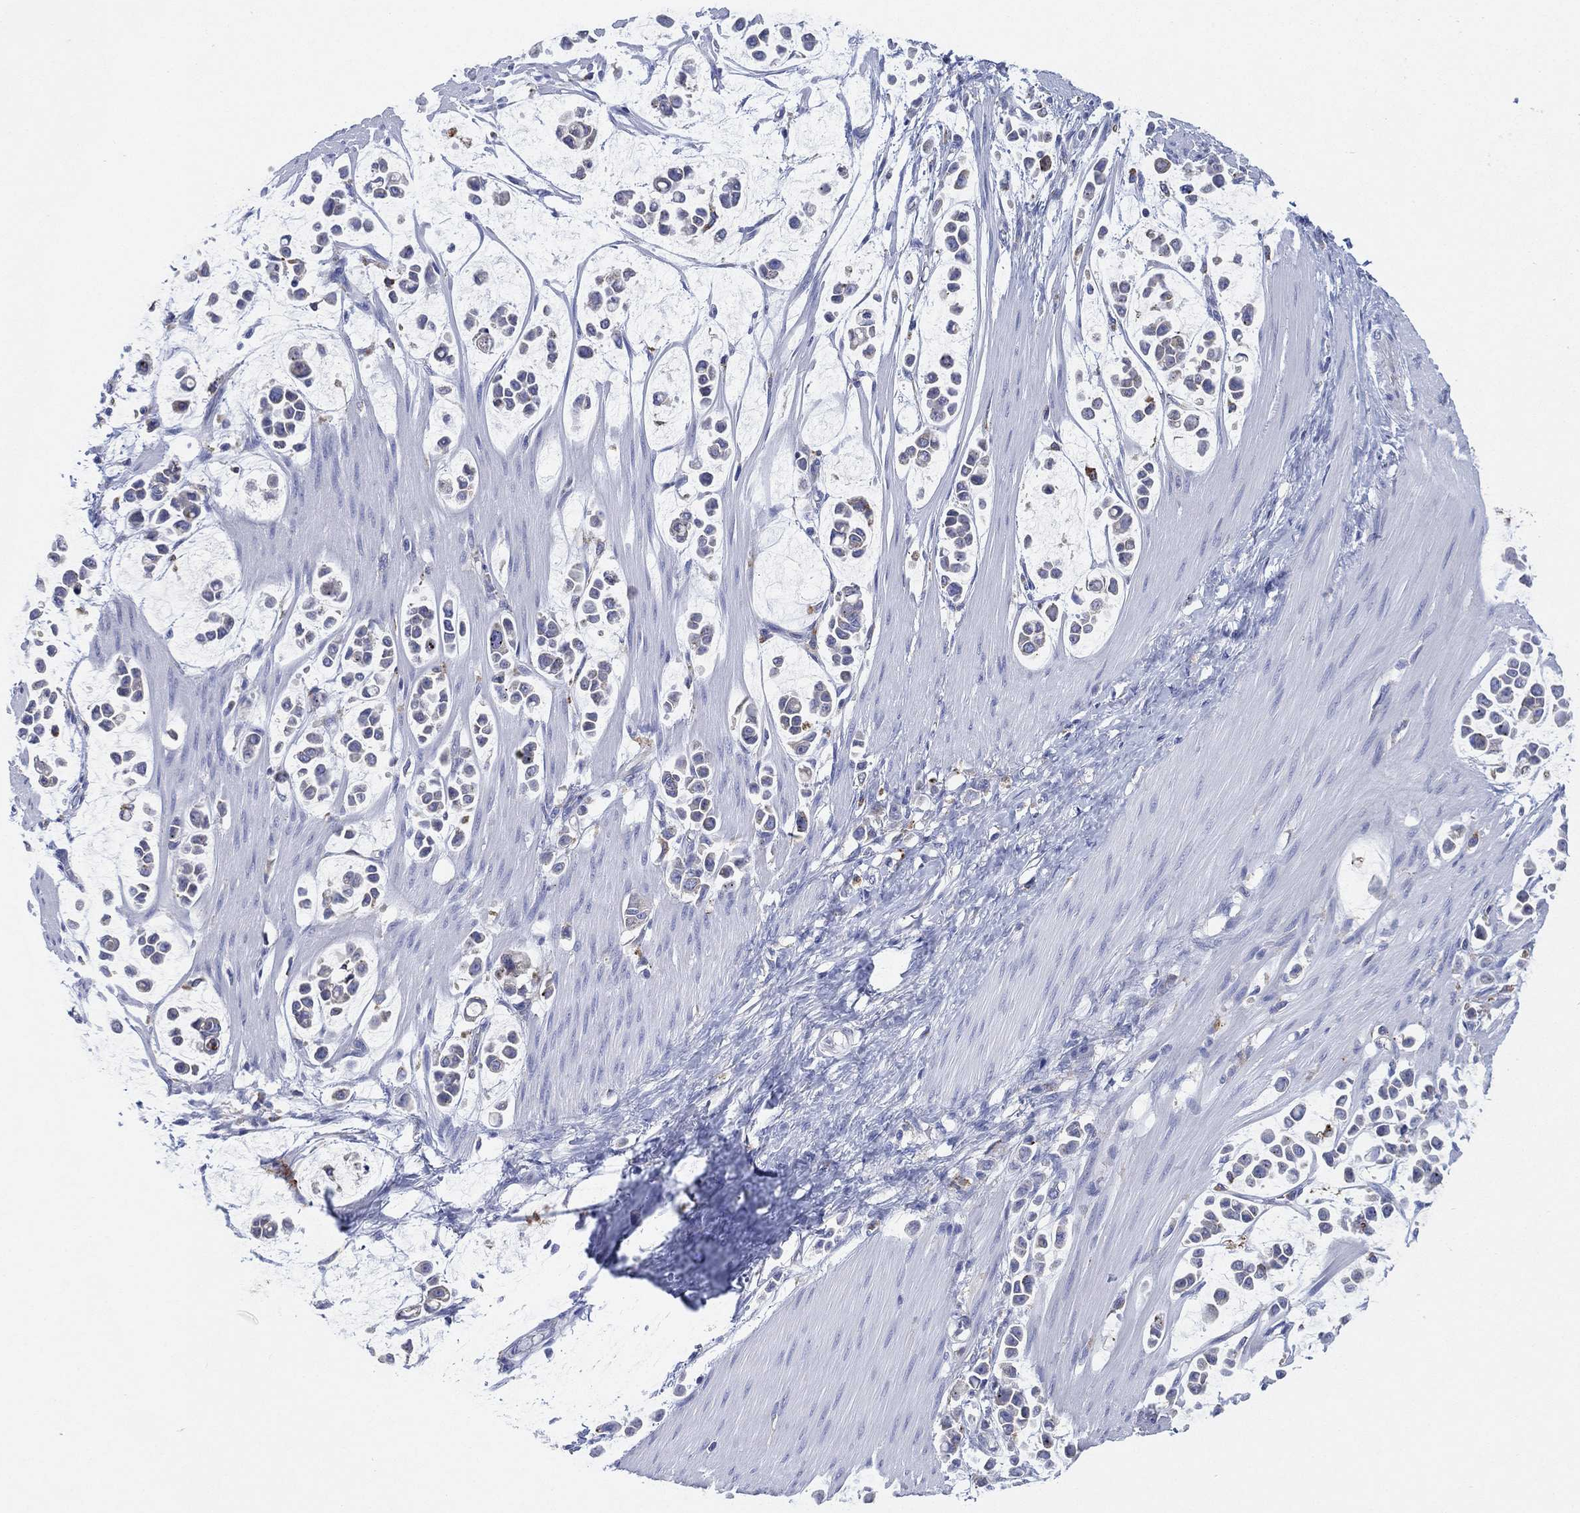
{"staining": {"intensity": "negative", "quantity": "none", "location": "none"}, "tissue": "stomach cancer", "cell_type": "Tumor cells", "image_type": "cancer", "snomed": [{"axis": "morphology", "description": "Adenocarcinoma, NOS"}, {"axis": "topography", "description": "Stomach"}], "caption": "Protein analysis of stomach cancer exhibits no significant staining in tumor cells.", "gene": "GALNS", "patient": {"sex": "male", "age": 82}}